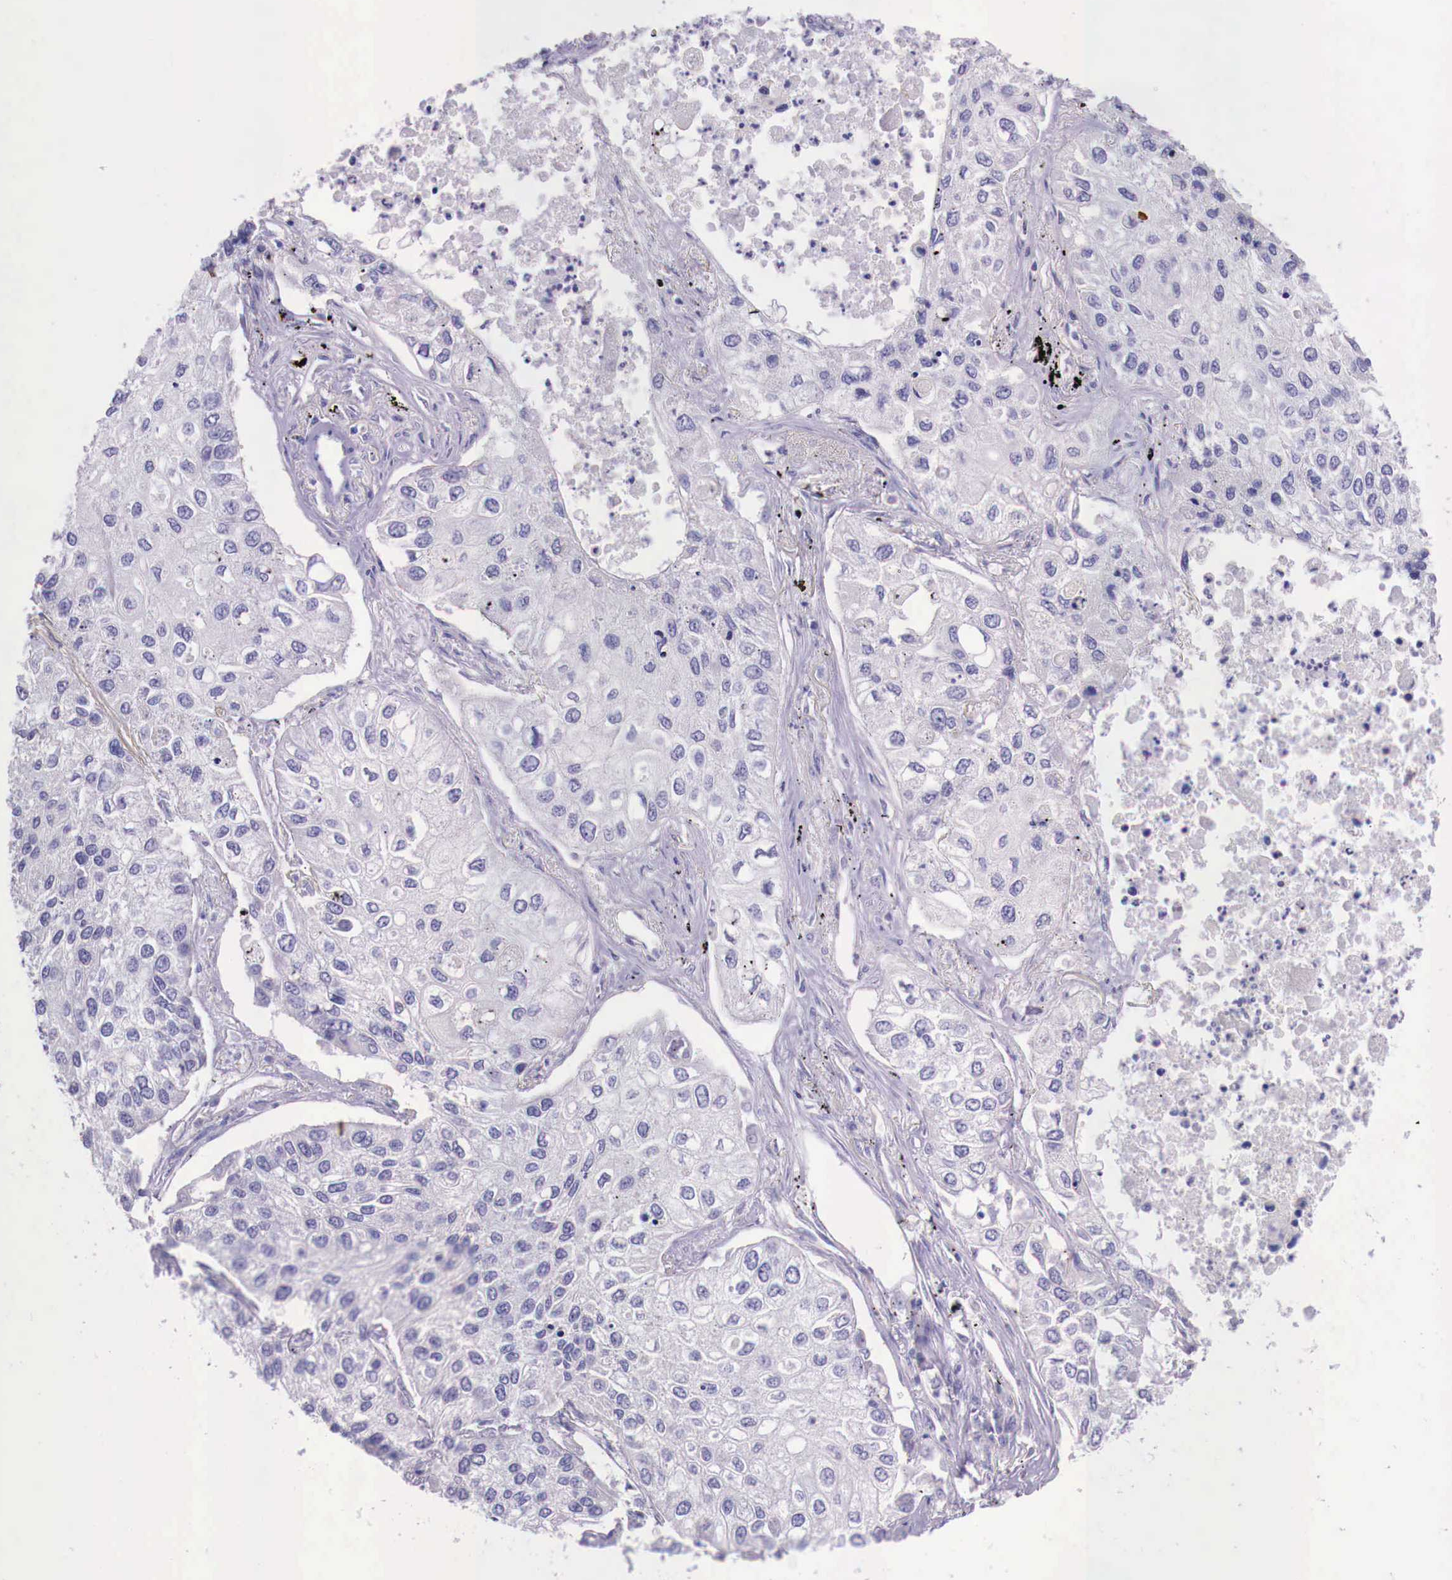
{"staining": {"intensity": "negative", "quantity": "none", "location": "none"}, "tissue": "lung cancer", "cell_type": "Tumor cells", "image_type": "cancer", "snomed": [{"axis": "morphology", "description": "Squamous cell carcinoma, NOS"}, {"axis": "topography", "description": "Lung"}], "caption": "Immunohistochemistry (IHC) image of human lung squamous cell carcinoma stained for a protein (brown), which shows no positivity in tumor cells.", "gene": "GRIPAP1", "patient": {"sex": "male", "age": 75}}